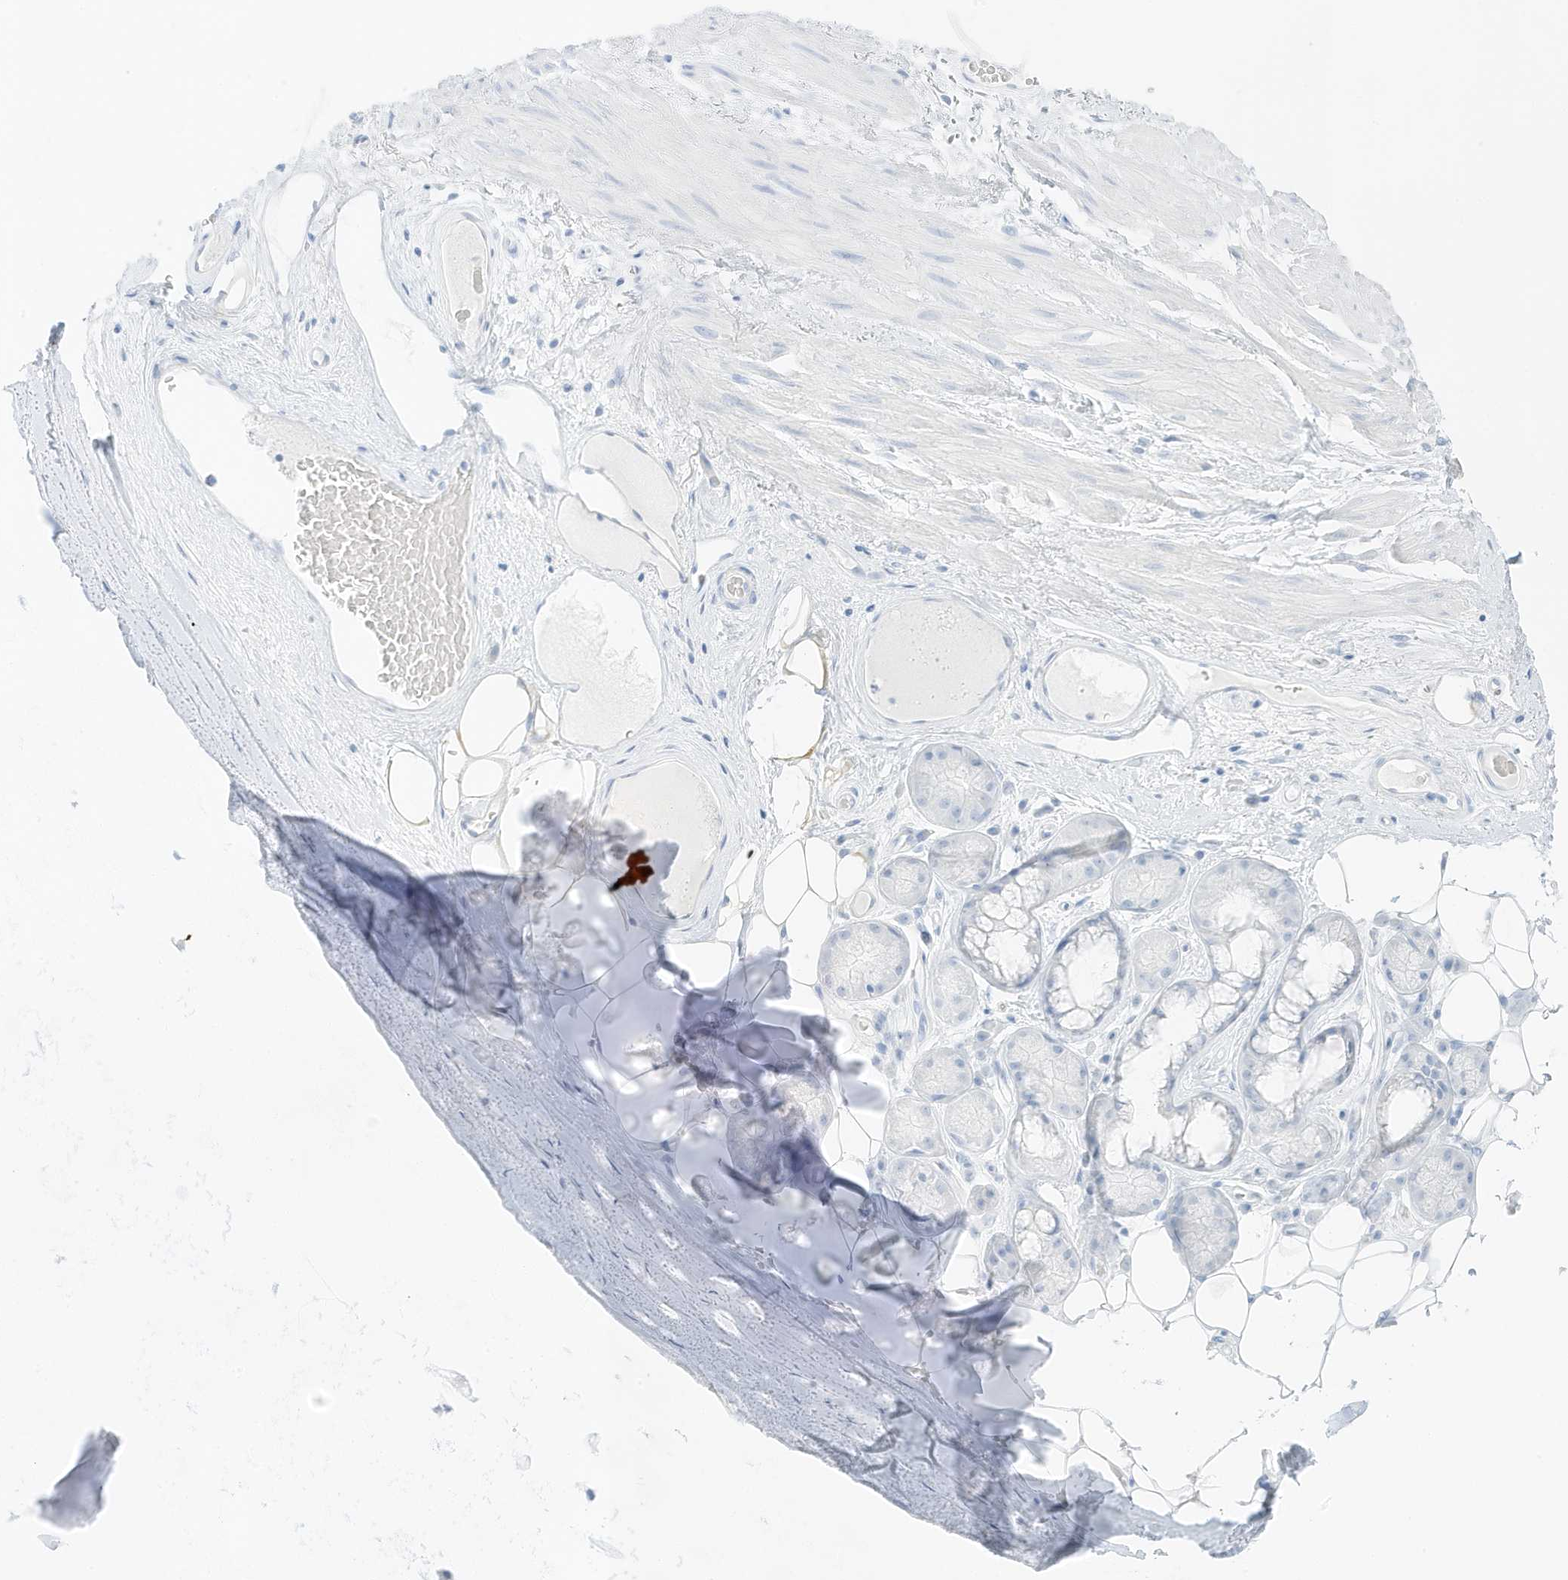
{"staining": {"intensity": "negative", "quantity": "none", "location": "none"}, "tissue": "adipose tissue", "cell_type": "Adipocytes", "image_type": "normal", "snomed": [{"axis": "morphology", "description": "Normal tissue, NOS"}, {"axis": "morphology", "description": "Squamous cell carcinoma, NOS"}, {"axis": "topography", "description": "Lymph node"}, {"axis": "topography", "description": "Bronchus"}, {"axis": "topography", "description": "Lung"}], "caption": "This is an IHC photomicrograph of normal human adipose tissue. There is no staining in adipocytes.", "gene": "SLC22A13", "patient": {"sex": "male", "age": 66}}